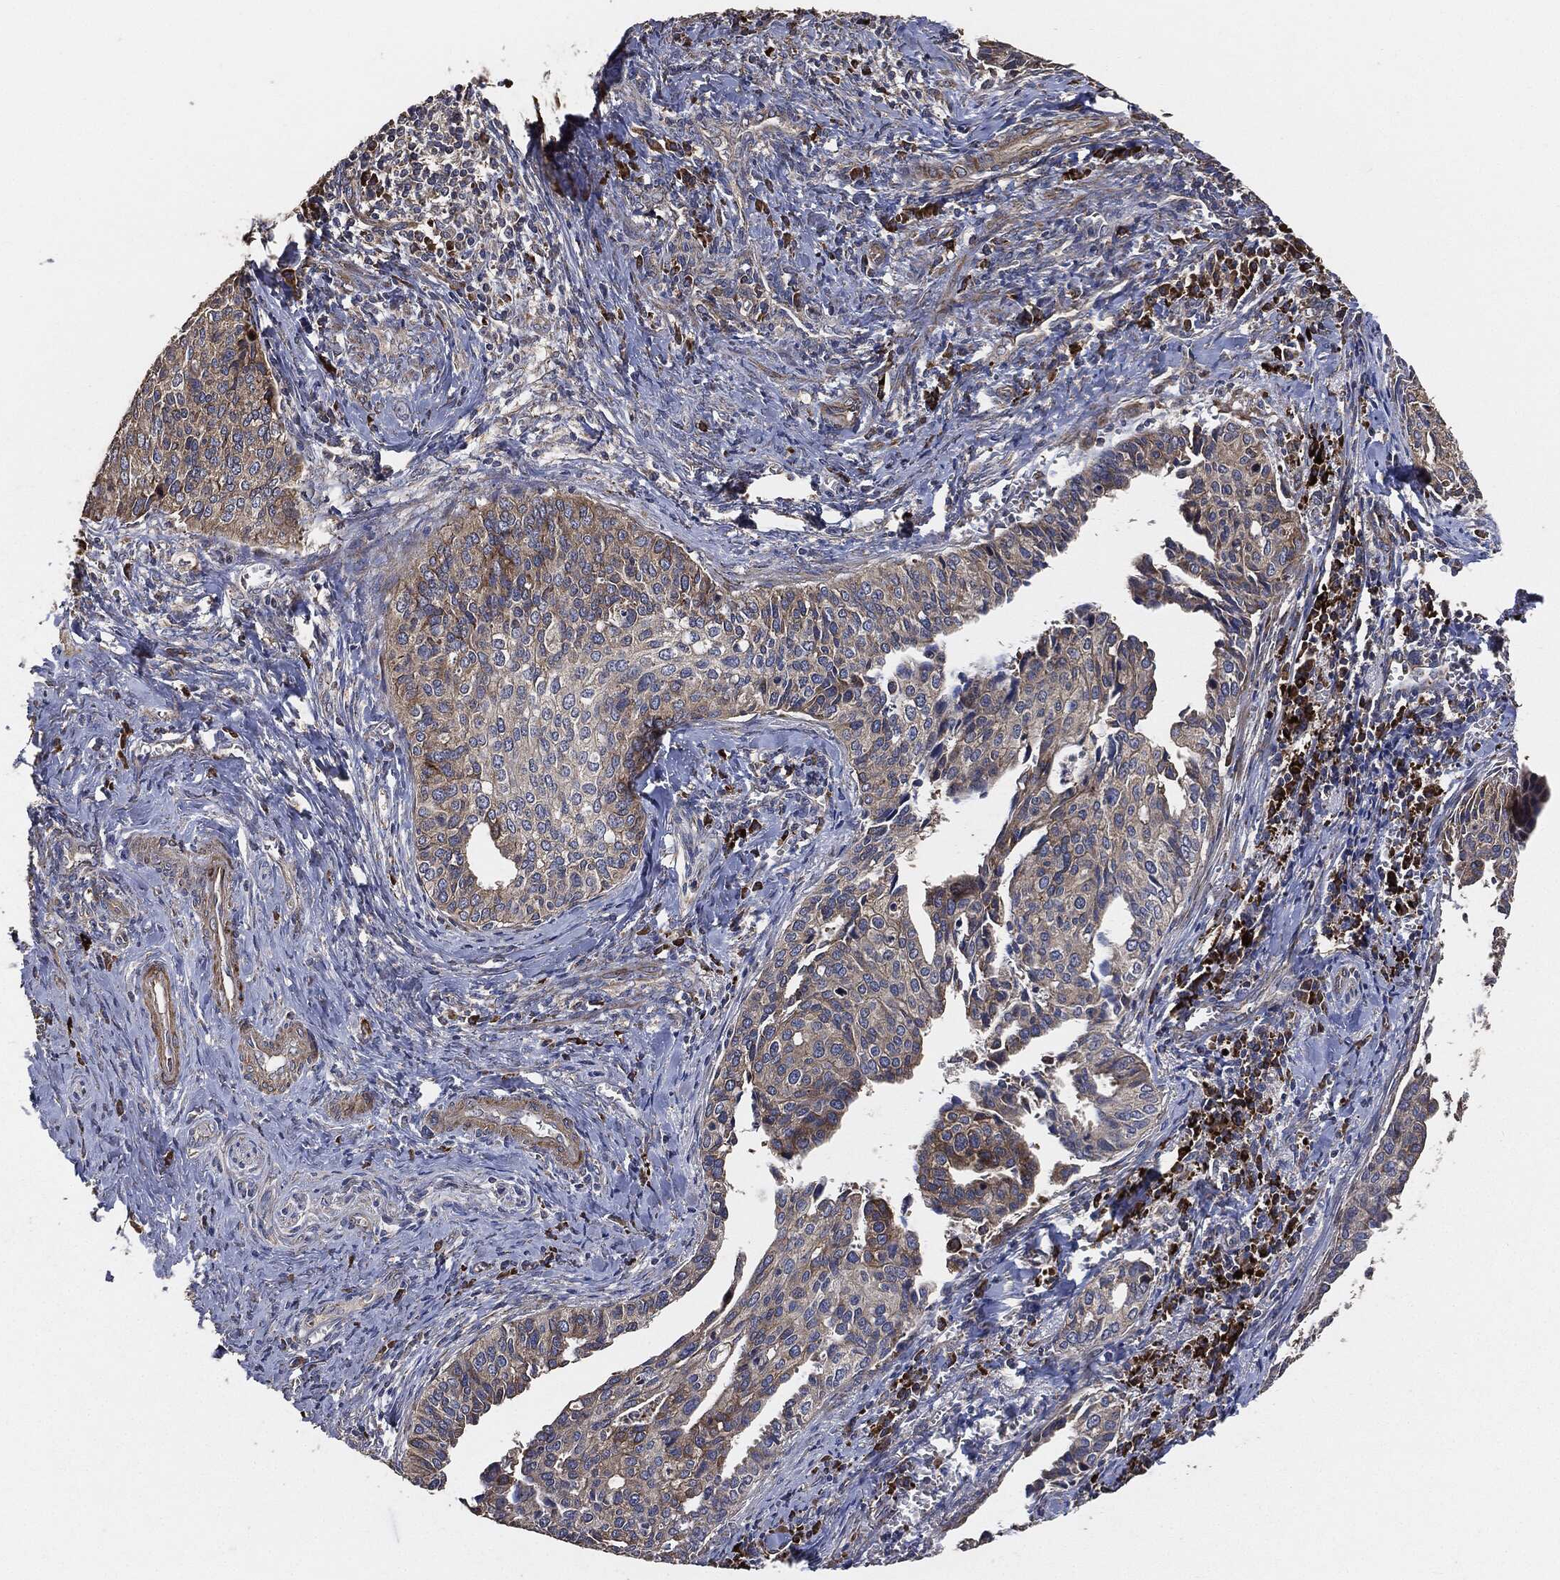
{"staining": {"intensity": "strong", "quantity": "<25%", "location": "cytoplasmic/membranous"}, "tissue": "cervical cancer", "cell_type": "Tumor cells", "image_type": "cancer", "snomed": [{"axis": "morphology", "description": "Squamous cell carcinoma, NOS"}, {"axis": "topography", "description": "Cervix"}], "caption": "Approximately <25% of tumor cells in human cervical cancer (squamous cell carcinoma) display strong cytoplasmic/membranous protein expression as visualized by brown immunohistochemical staining.", "gene": "STK3", "patient": {"sex": "female", "age": 29}}